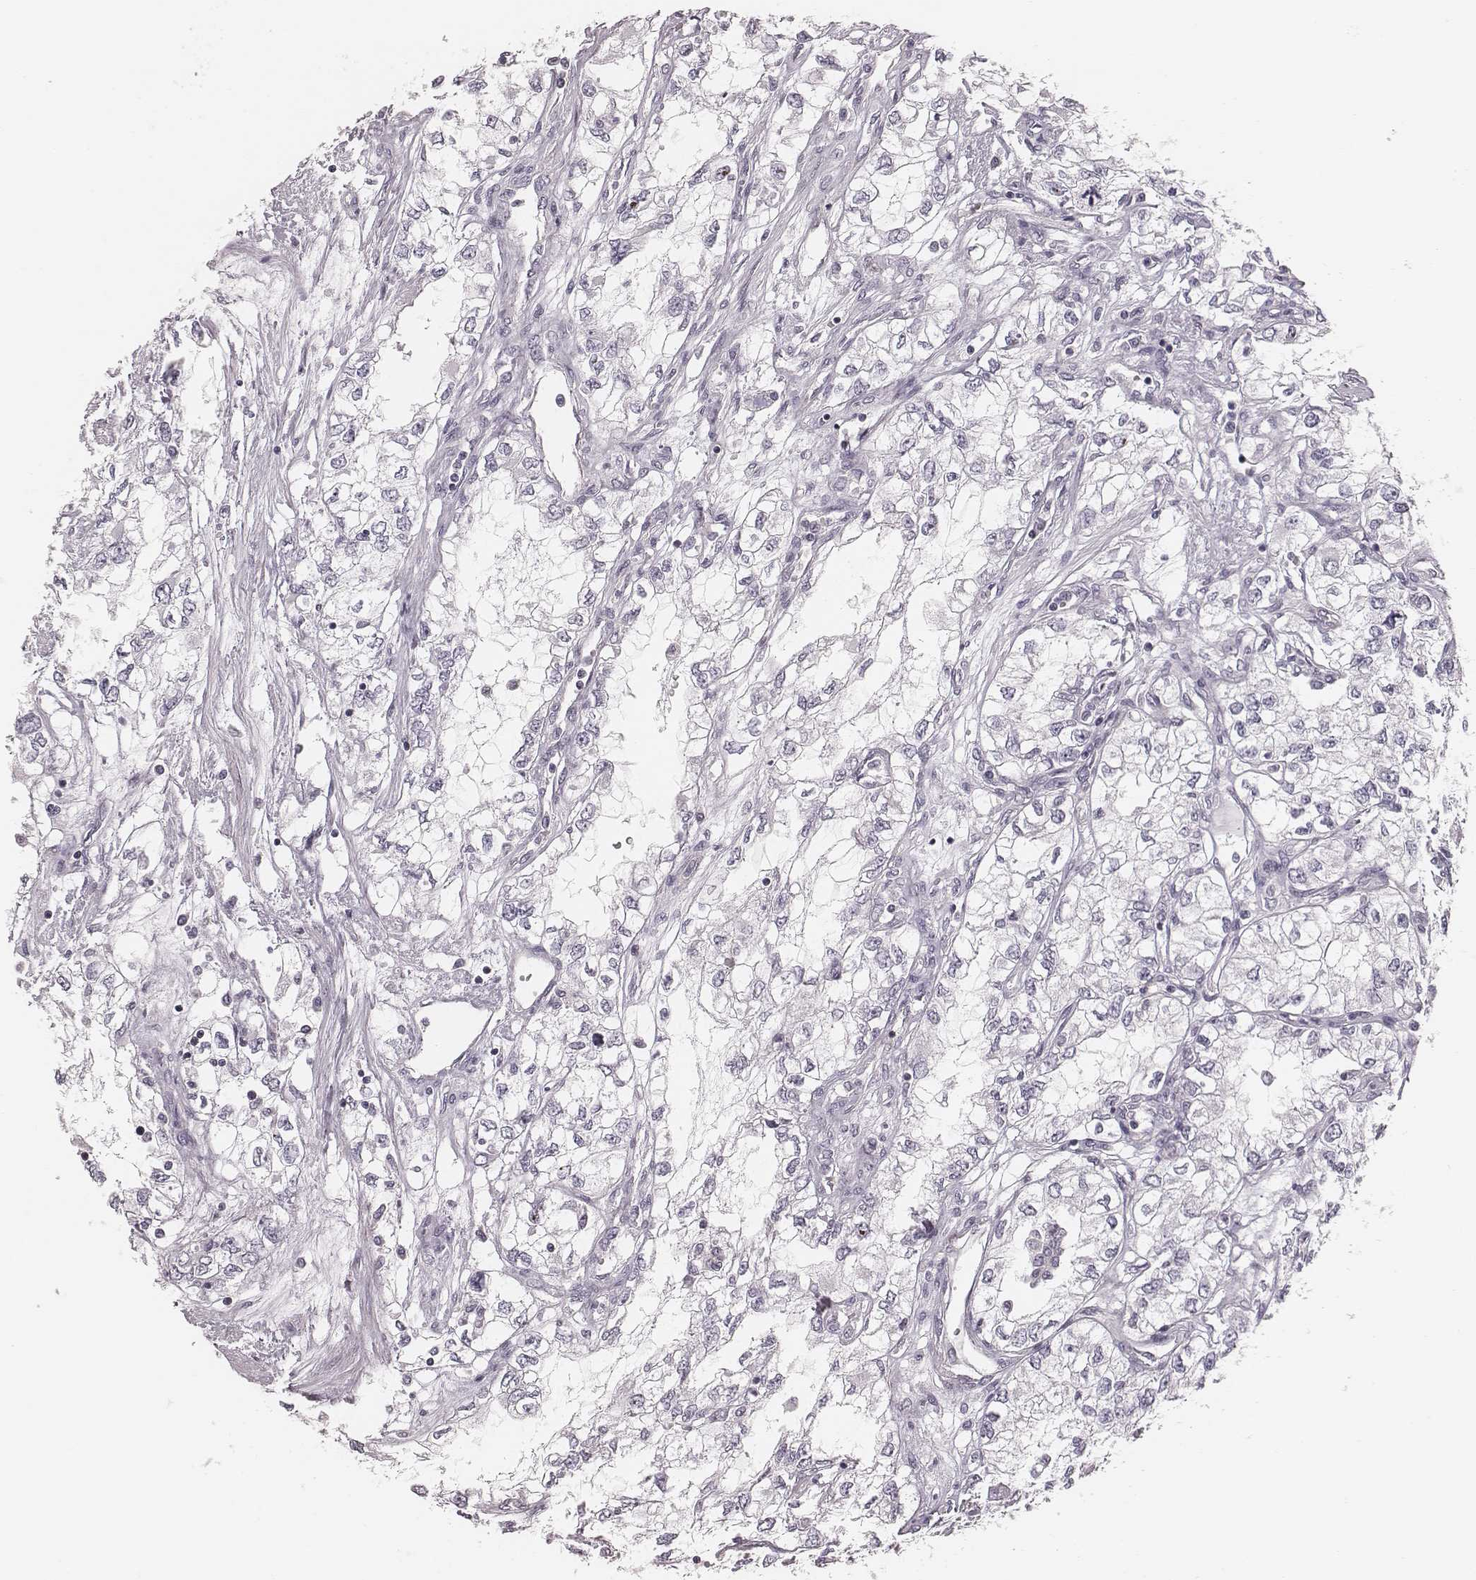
{"staining": {"intensity": "negative", "quantity": "none", "location": "none"}, "tissue": "renal cancer", "cell_type": "Tumor cells", "image_type": "cancer", "snomed": [{"axis": "morphology", "description": "Adenocarcinoma, NOS"}, {"axis": "topography", "description": "Kidney"}], "caption": "IHC image of human renal cancer stained for a protein (brown), which shows no staining in tumor cells.", "gene": "S100Z", "patient": {"sex": "female", "age": 59}}